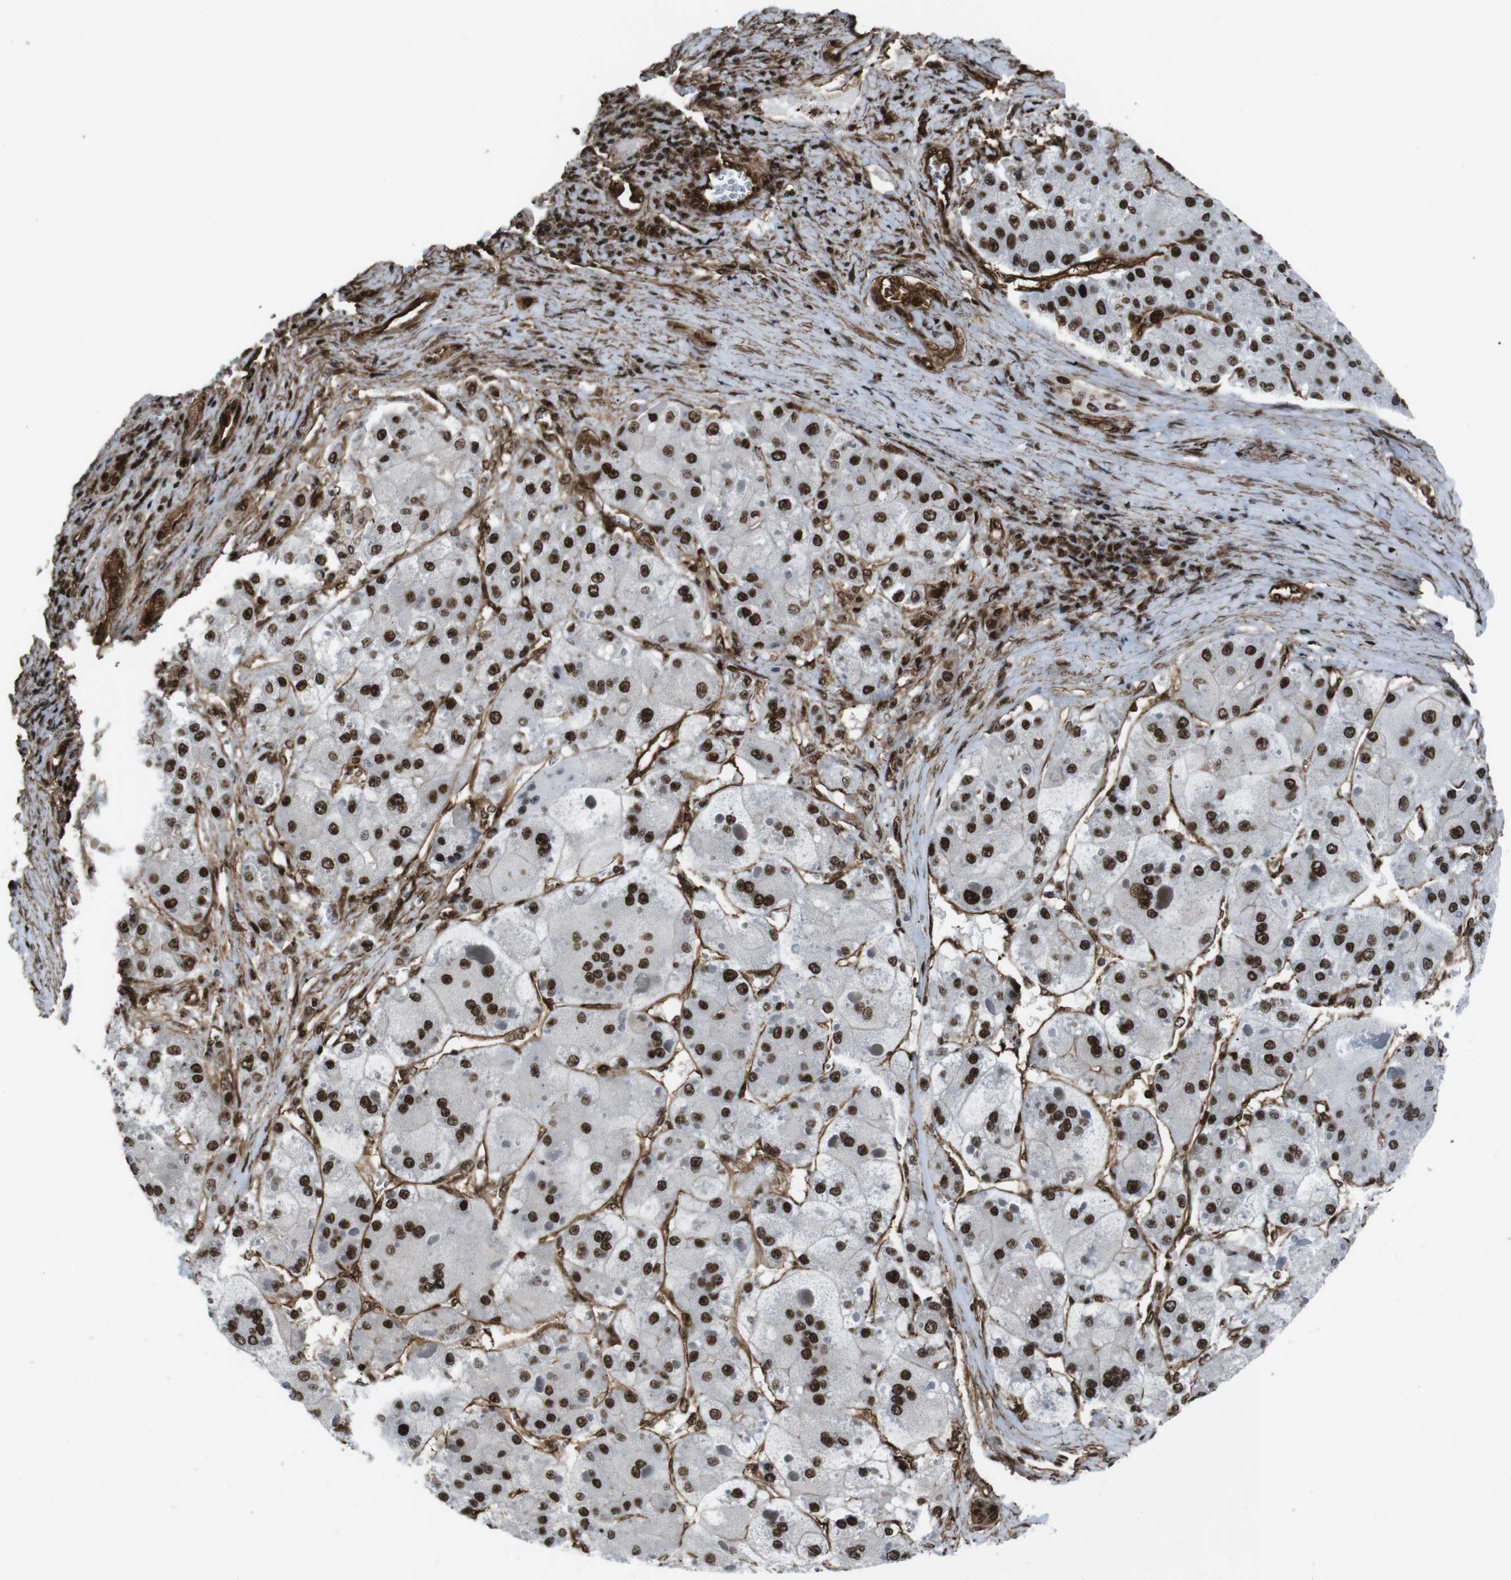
{"staining": {"intensity": "strong", "quantity": ">75%", "location": "nuclear"}, "tissue": "liver cancer", "cell_type": "Tumor cells", "image_type": "cancer", "snomed": [{"axis": "morphology", "description": "Carcinoma, Hepatocellular, NOS"}, {"axis": "topography", "description": "Liver"}], "caption": "Hepatocellular carcinoma (liver) stained with immunohistochemistry (IHC) exhibits strong nuclear expression in about >75% of tumor cells.", "gene": "HNRNPU", "patient": {"sex": "female", "age": 73}}